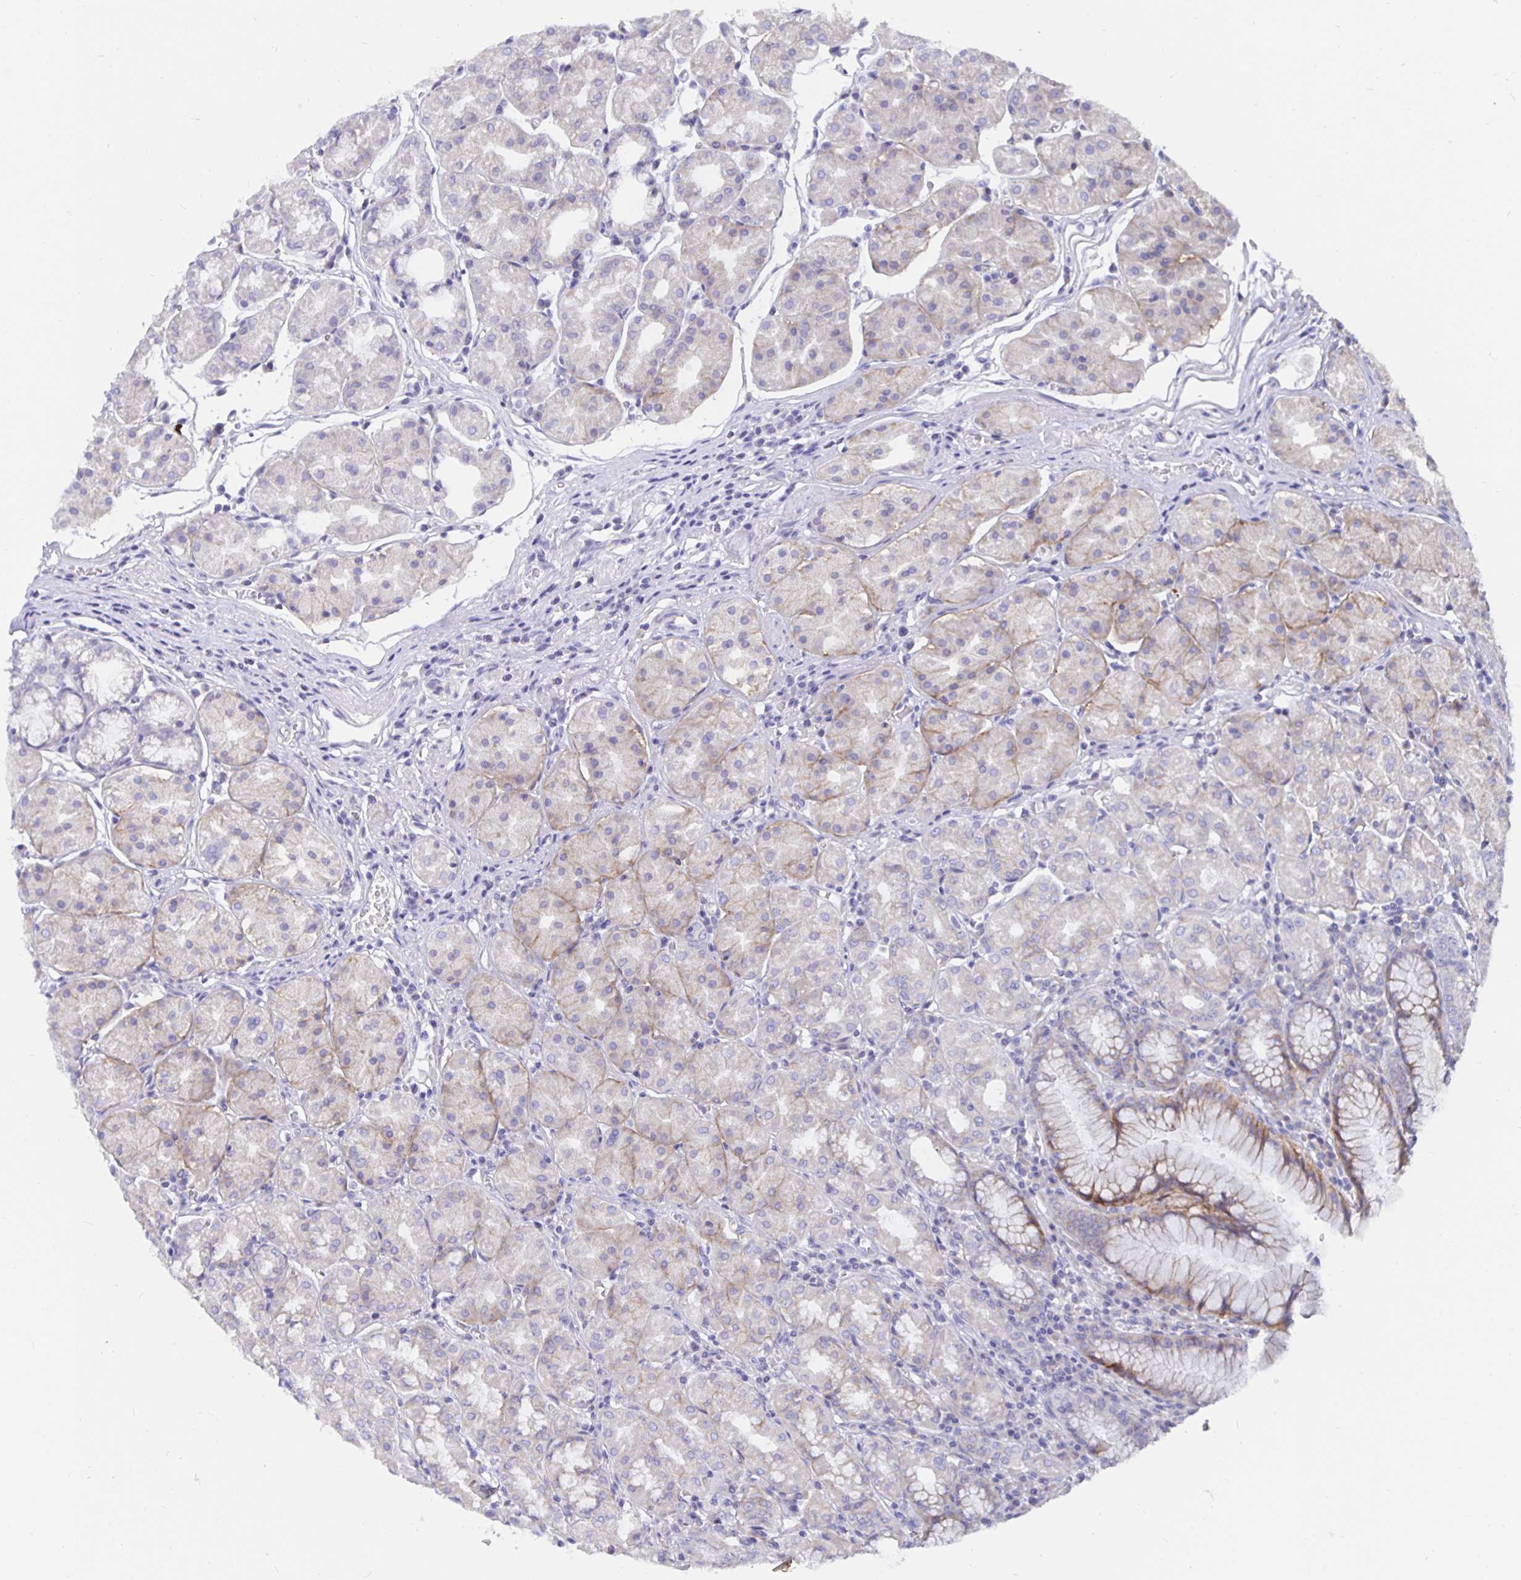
{"staining": {"intensity": "moderate", "quantity": "25%-75%", "location": "cytoplasmic/membranous"}, "tissue": "stomach", "cell_type": "Glandular cells", "image_type": "normal", "snomed": [{"axis": "morphology", "description": "Normal tissue, NOS"}, {"axis": "topography", "description": "Stomach"}], "caption": "This micrograph reveals IHC staining of normal stomach, with medium moderate cytoplasmic/membranous positivity in approximately 25%-75% of glandular cells.", "gene": "DNAI2", "patient": {"sex": "male", "age": 55}}